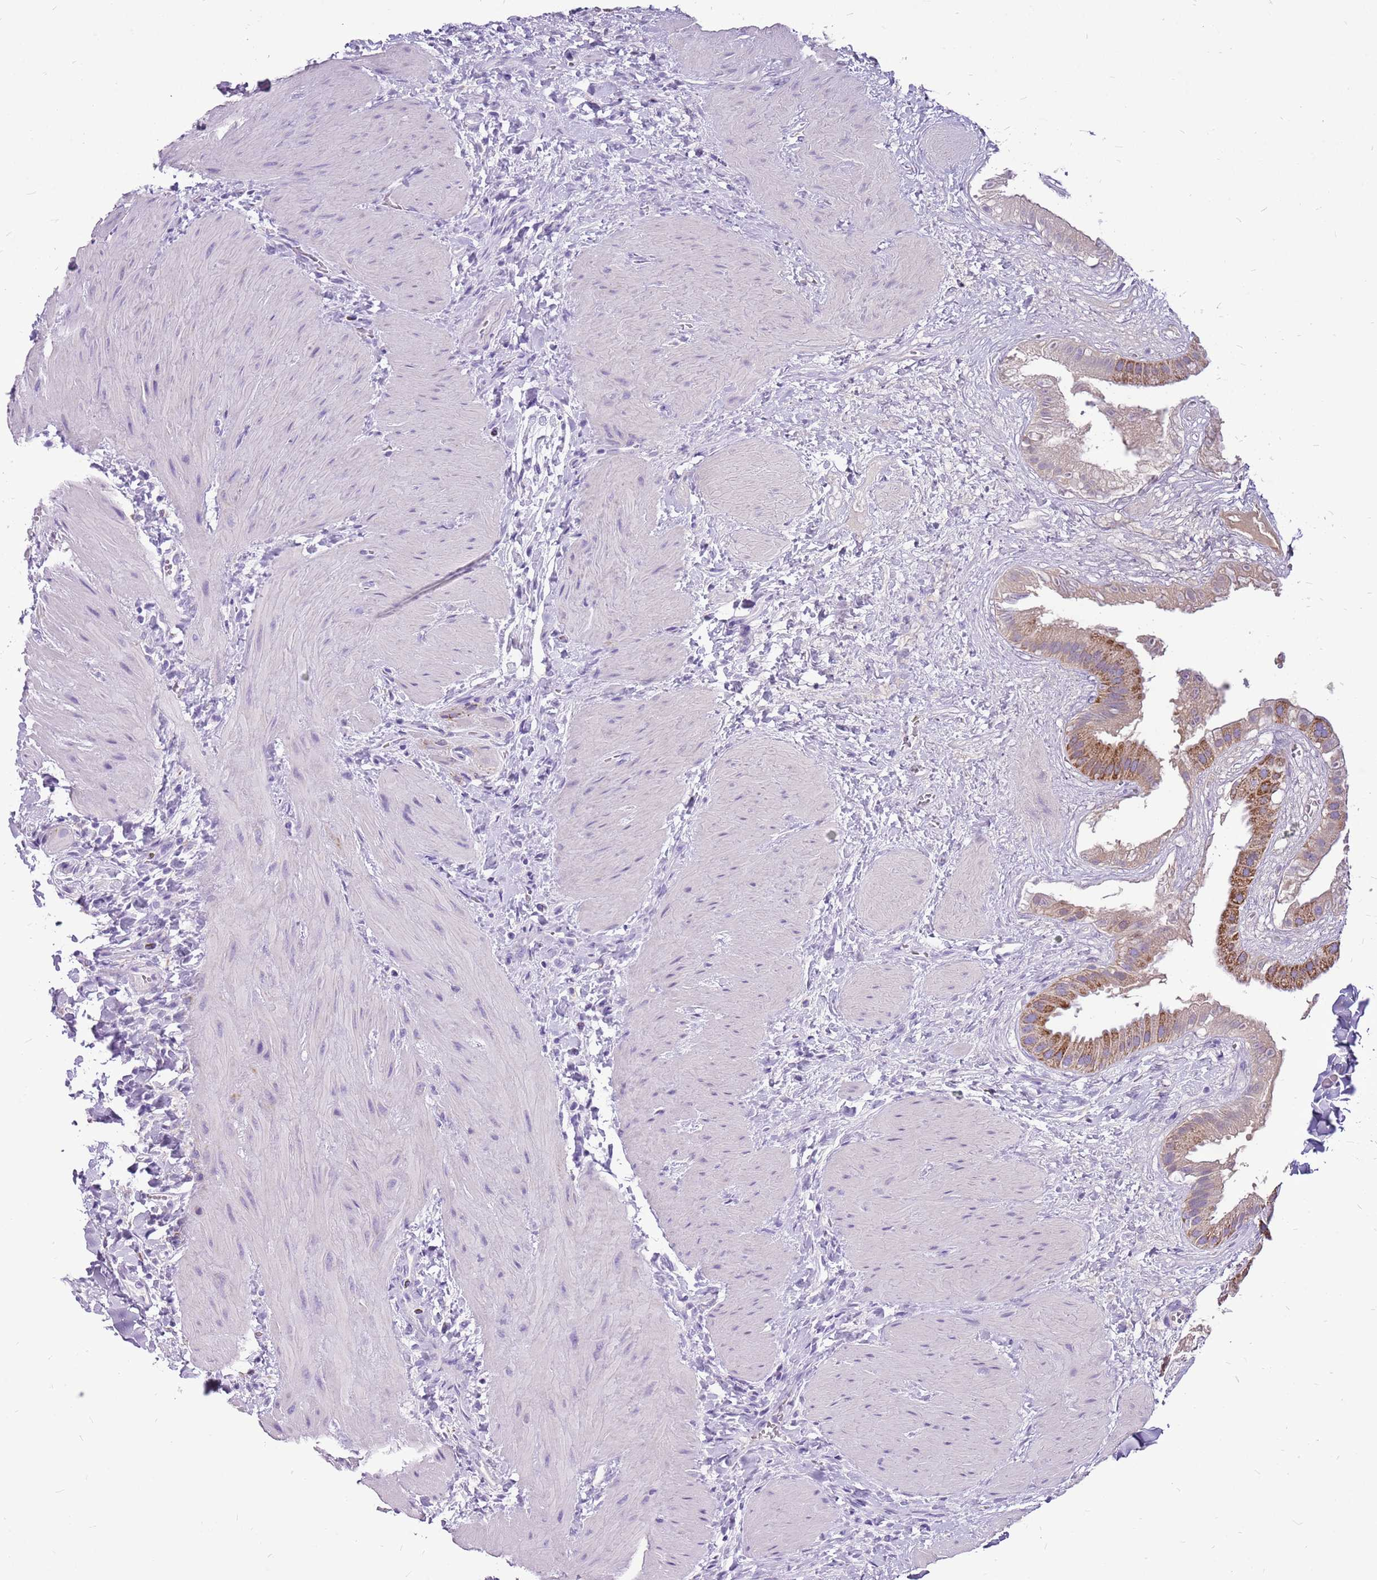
{"staining": {"intensity": "moderate", "quantity": "25%-75%", "location": "cytoplasmic/membranous"}, "tissue": "gallbladder", "cell_type": "Glandular cells", "image_type": "normal", "snomed": [{"axis": "morphology", "description": "Normal tissue, NOS"}, {"axis": "topography", "description": "Gallbladder"}], "caption": "A histopathology image of human gallbladder stained for a protein reveals moderate cytoplasmic/membranous brown staining in glandular cells. The staining was performed using DAB (3,3'-diaminobenzidine) to visualize the protein expression in brown, while the nuclei were stained in blue with hematoxylin (Magnification: 20x).", "gene": "ACSS3", "patient": {"sex": "male", "age": 55}}